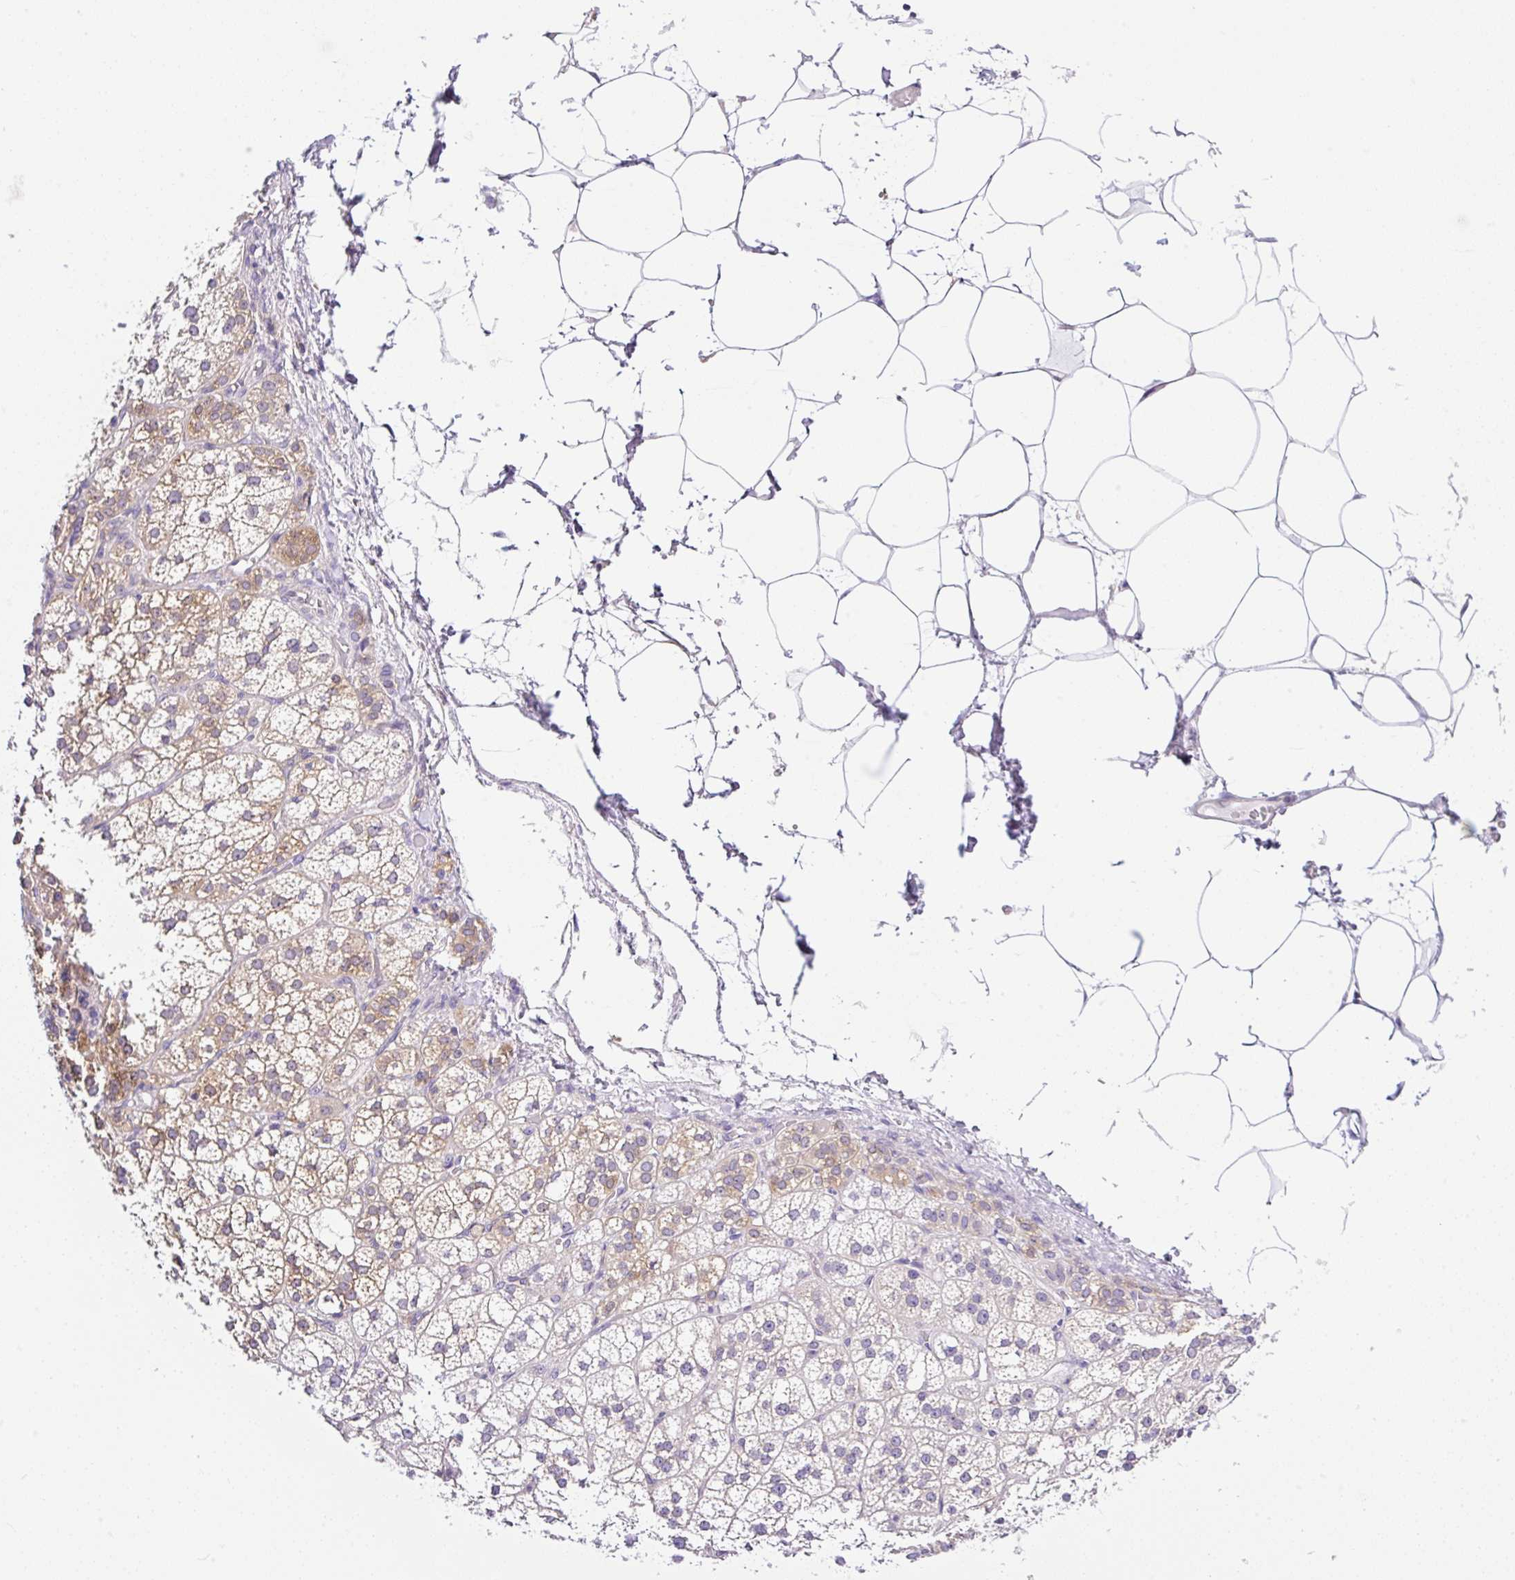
{"staining": {"intensity": "moderate", "quantity": "25%-75%", "location": "cytoplasmic/membranous"}, "tissue": "adrenal gland", "cell_type": "Glandular cells", "image_type": "normal", "snomed": [{"axis": "morphology", "description": "Normal tissue, NOS"}, {"axis": "topography", "description": "Adrenal gland"}], "caption": "A medium amount of moderate cytoplasmic/membranous positivity is present in approximately 25%-75% of glandular cells in normal adrenal gland.", "gene": "CAMK2A", "patient": {"sex": "female", "age": 60}}